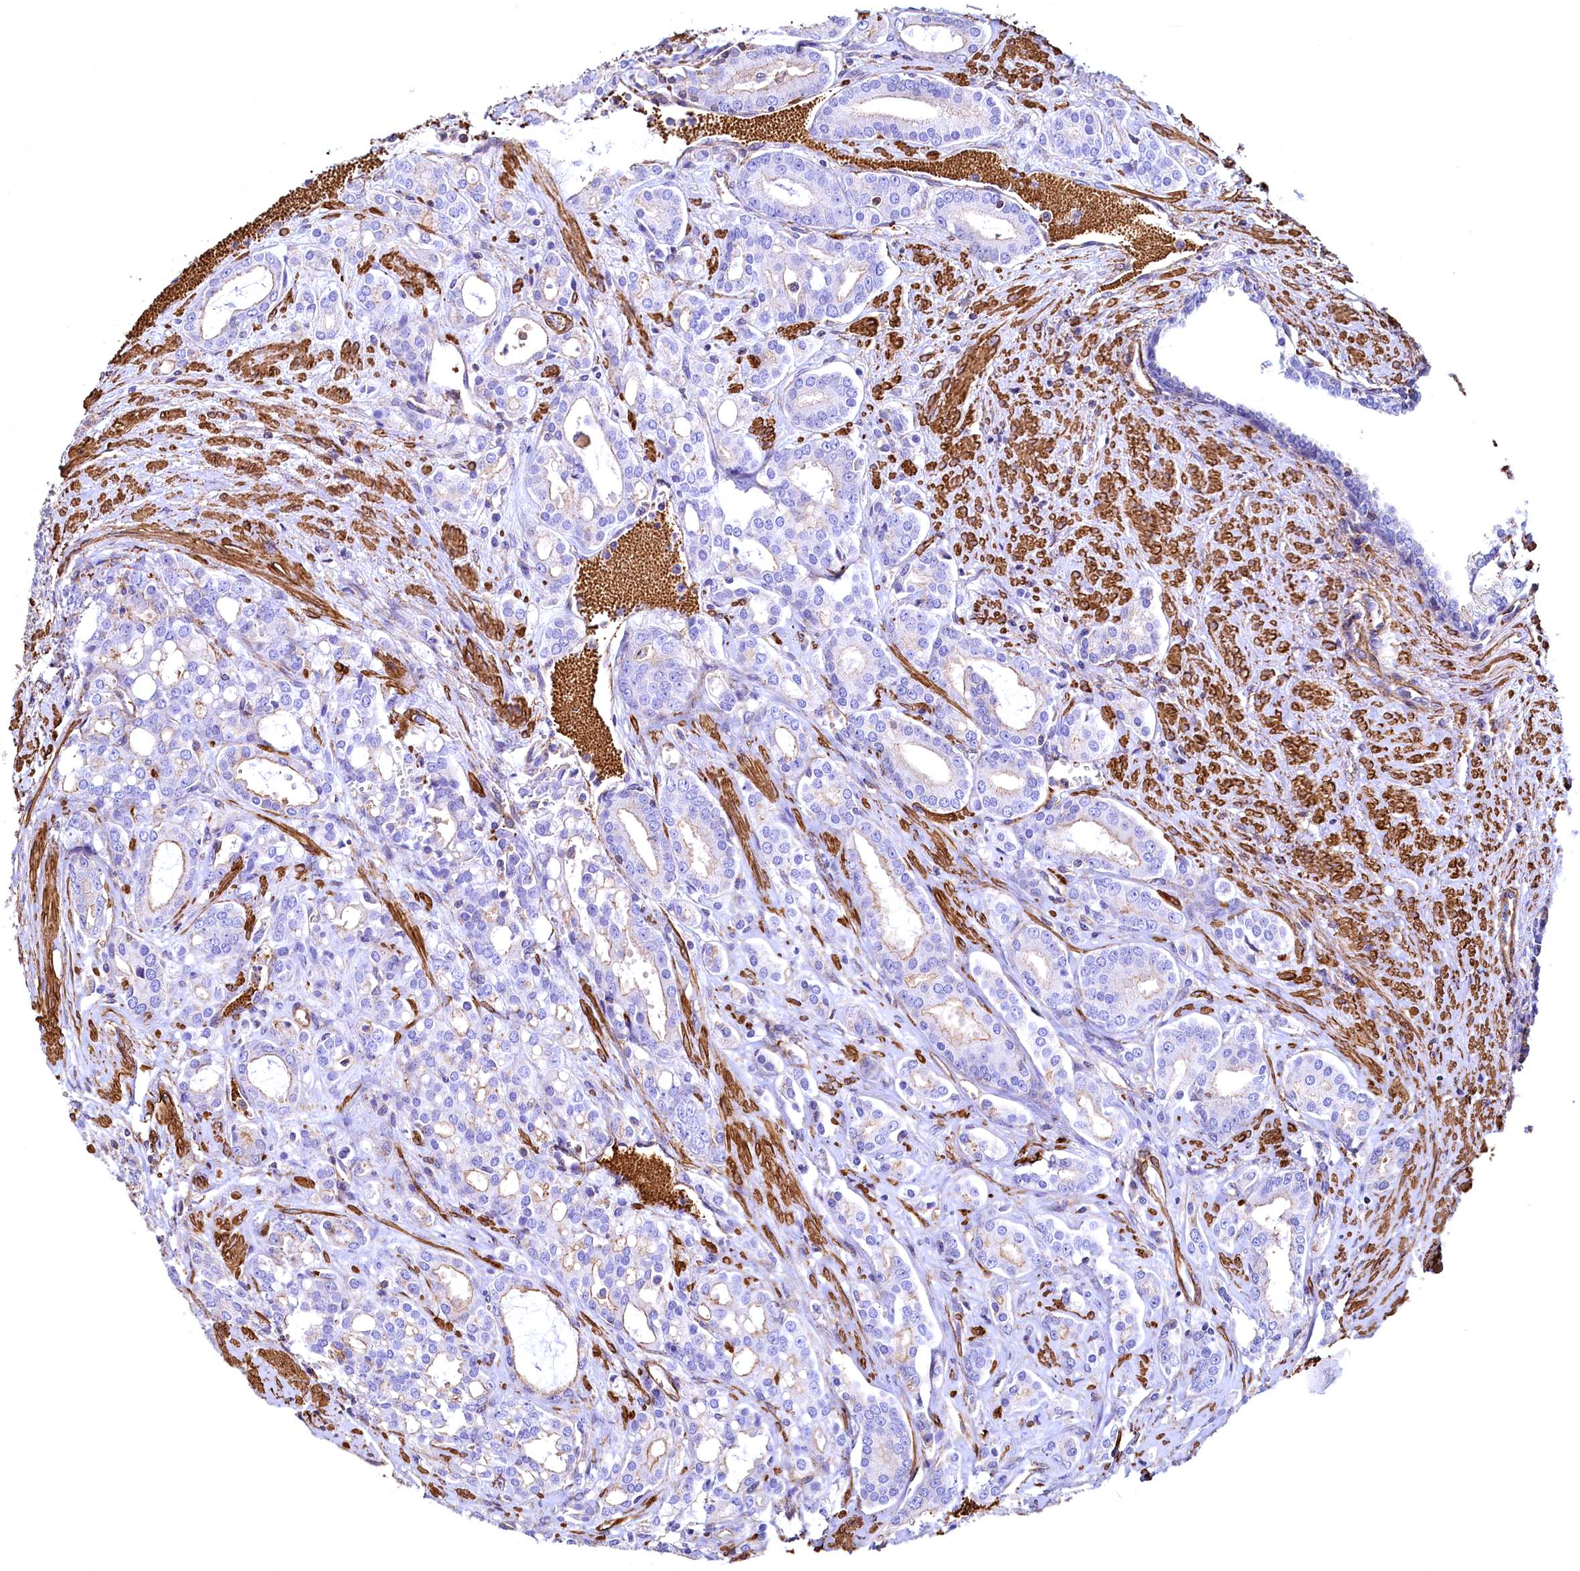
{"staining": {"intensity": "weak", "quantity": "<25%", "location": "cytoplasmic/membranous"}, "tissue": "prostate cancer", "cell_type": "Tumor cells", "image_type": "cancer", "snomed": [{"axis": "morphology", "description": "Adenocarcinoma, High grade"}, {"axis": "topography", "description": "Prostate"}], "caption": "The histopathology image reveals no significant expression in tumor cells of prostate adenocarcinoma (high-grade). (Brightfield microscopy of DAB (3,3'-diaminobenzidine) immunohistochemistry (IHC) at high magnification).", "gene": "THBS1", "patient": {"sex": "male", "age": 72}}